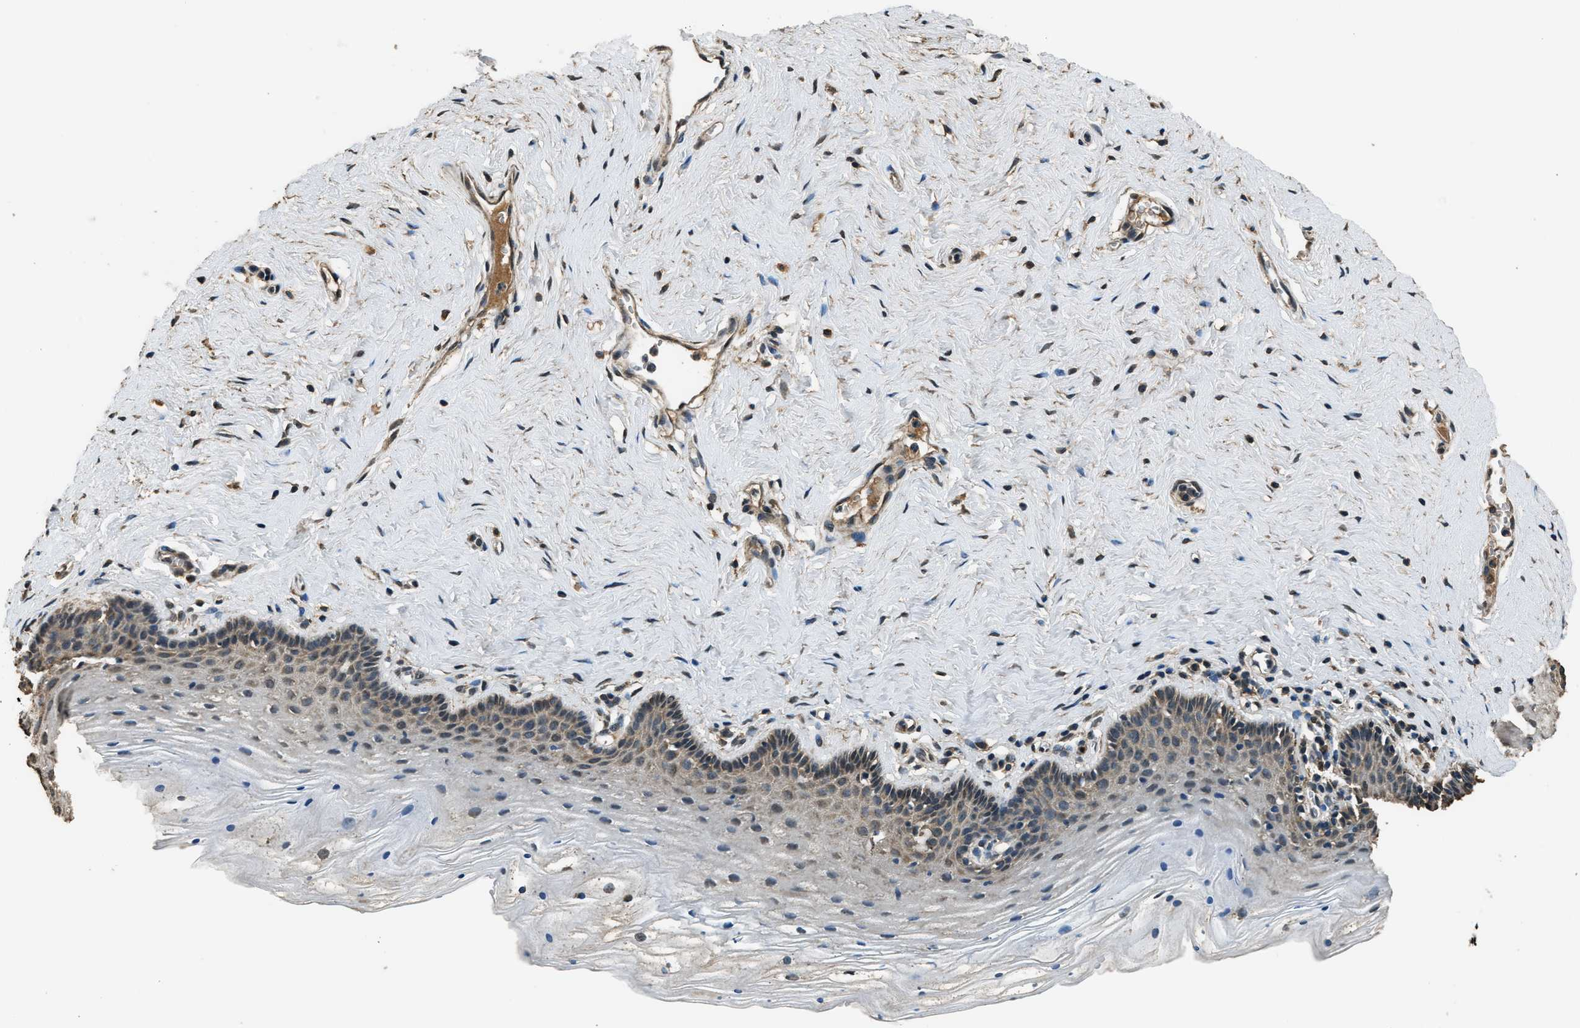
{"staining": {"intensity": "weak", "quantity": "<25%", "location": "cytoplasmic/membranous"}, "tissue": "vagina", "cell_type": "Squamous epithelial cells", "image_type": "normal", "snomed": [{"axis": "morphology", "description": "Normal tissue, NOS"}, {"axis": "topography", "description": "Vagina"}], "caption": "A high-resolution histopathology image shows immunohistochemistry (IHC) staining of unremarkable vagina, which exhibits no significant positivity in squamous epithelial cells.", "gene": "SALL3", "patient": {"sex": "female", "age": 32}}